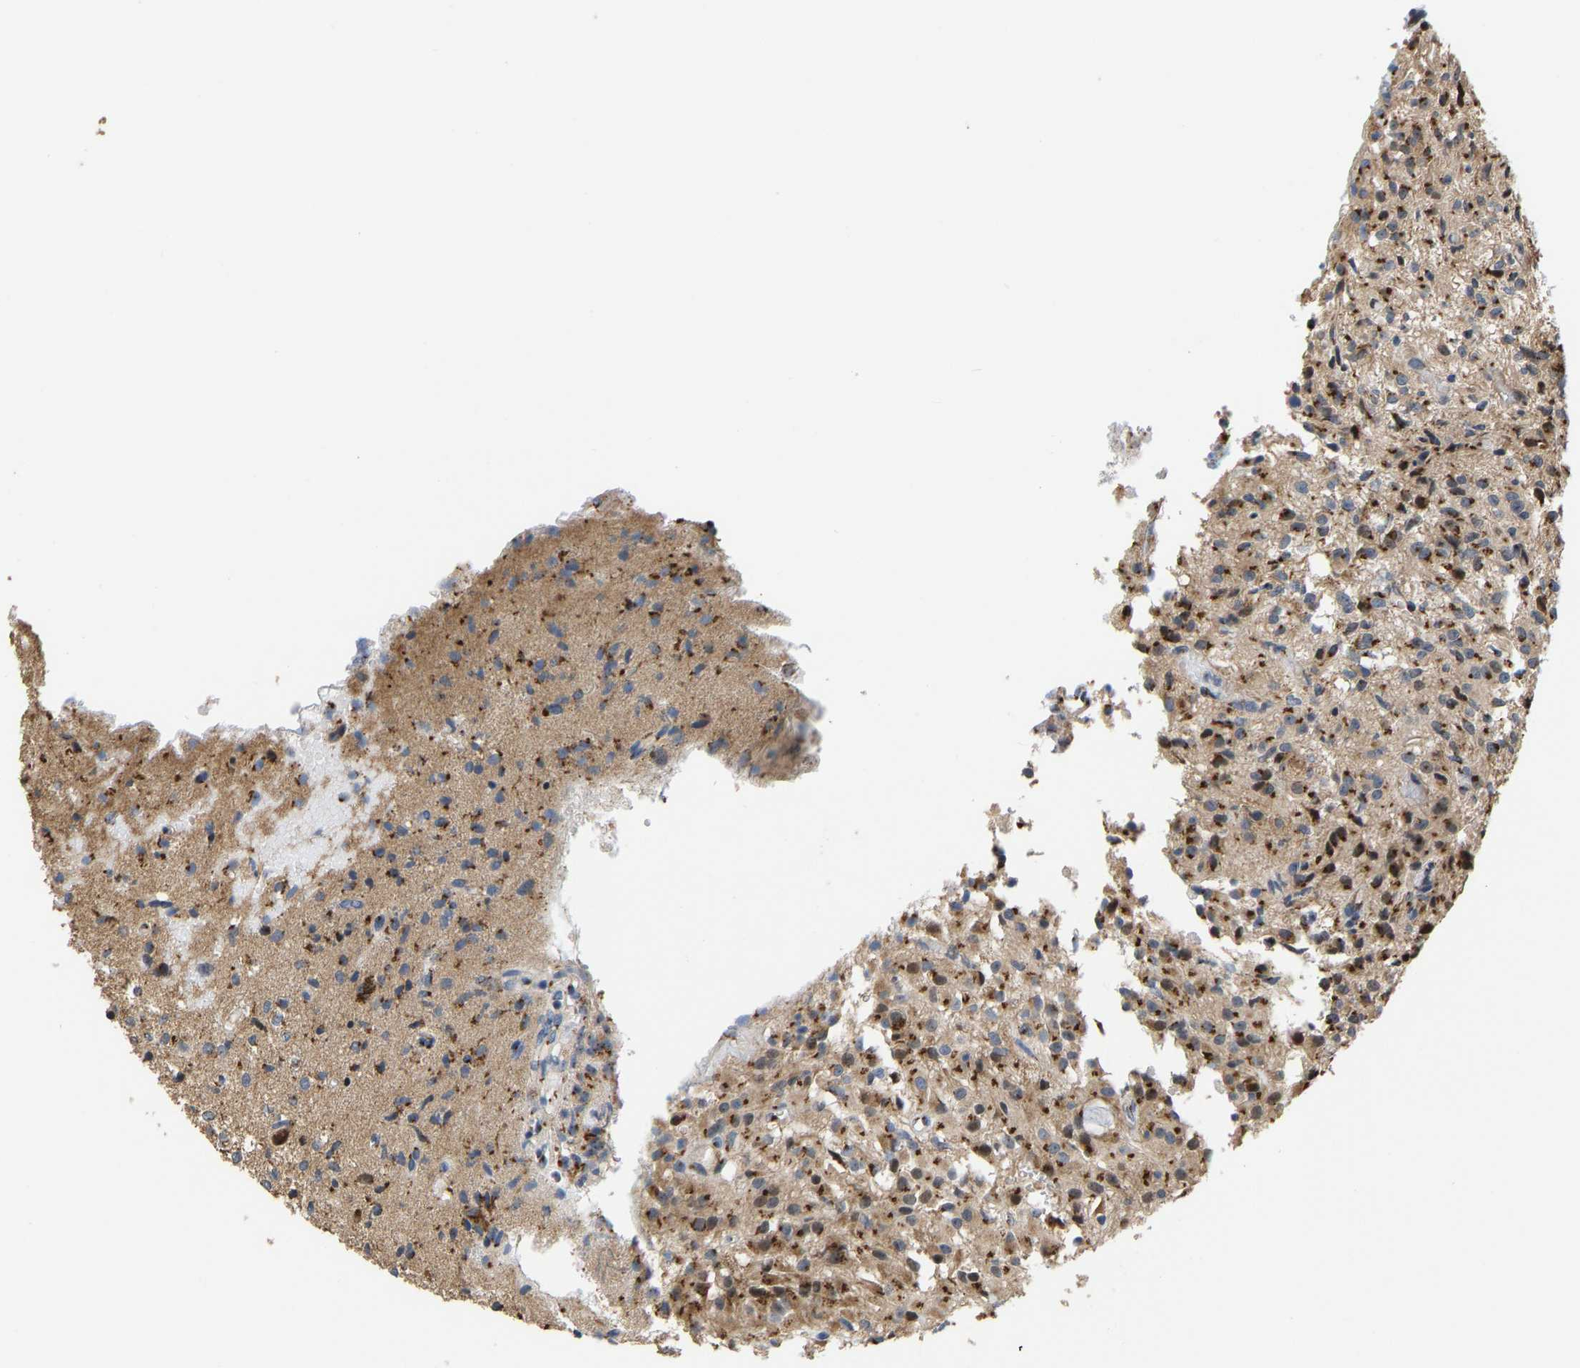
{"staining": {"intensity": "moderate", "quantity": ">75%", "location": "cytoplasmic/membranous"}, "tissue": "glioma", "cell_type": "Tumor cells", "image_type": "cancer", "snomed": [{"axis": "morphology", "description": "Glioma, malignant, High grade"}, {"axis": "topography", "description": "Brain"}], "caption": "This image demonstrates immunohistochemistry staining of human malignant high-grade glioma, with medium moderate cytoplasmic/membranous positivity in approximately >75% of tumor cells.", "gene": "YIPF4", "patient": {"sex": "female", "age": 59}}